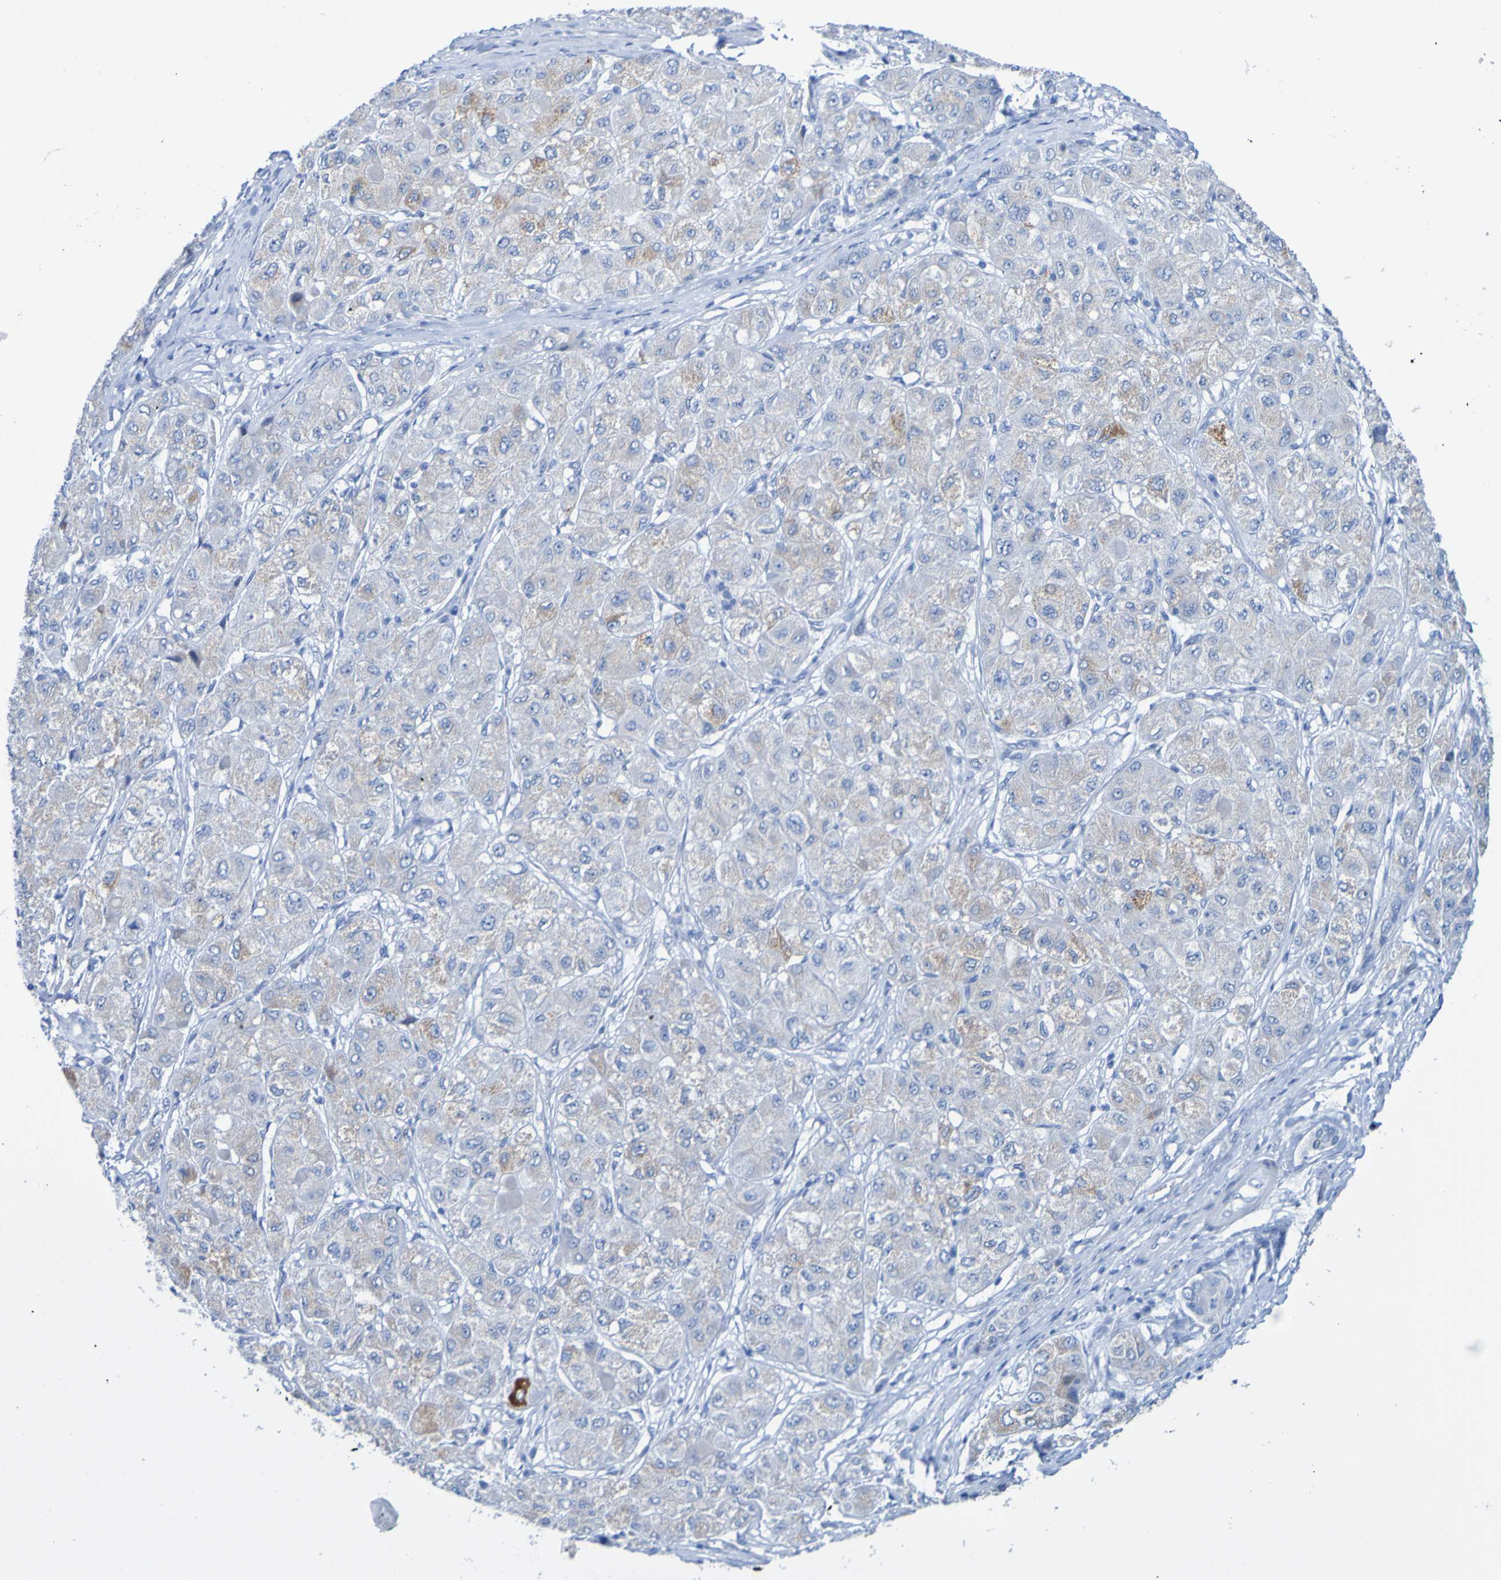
{"staining": {"intensity": "weak", "quantity": "<25%", "location": "cytoplasmic/membranous"}, "tissue": "liver cancer", "cell_type": "Tumor cells", "image_type": "cancer", "snomed": [{"axis": "morphology", "description": "Carcinoma, Hepatocellular, NOS"}, {"axis": "topography", "description": "Liver"}], "caption": "Immunohistochemical staining of hepatocellular carcinoma (liver) demonstrates no significant staining in tumor cells.", "gene": "ACMSD", "patient": {"sex": "male", "age": 80}}